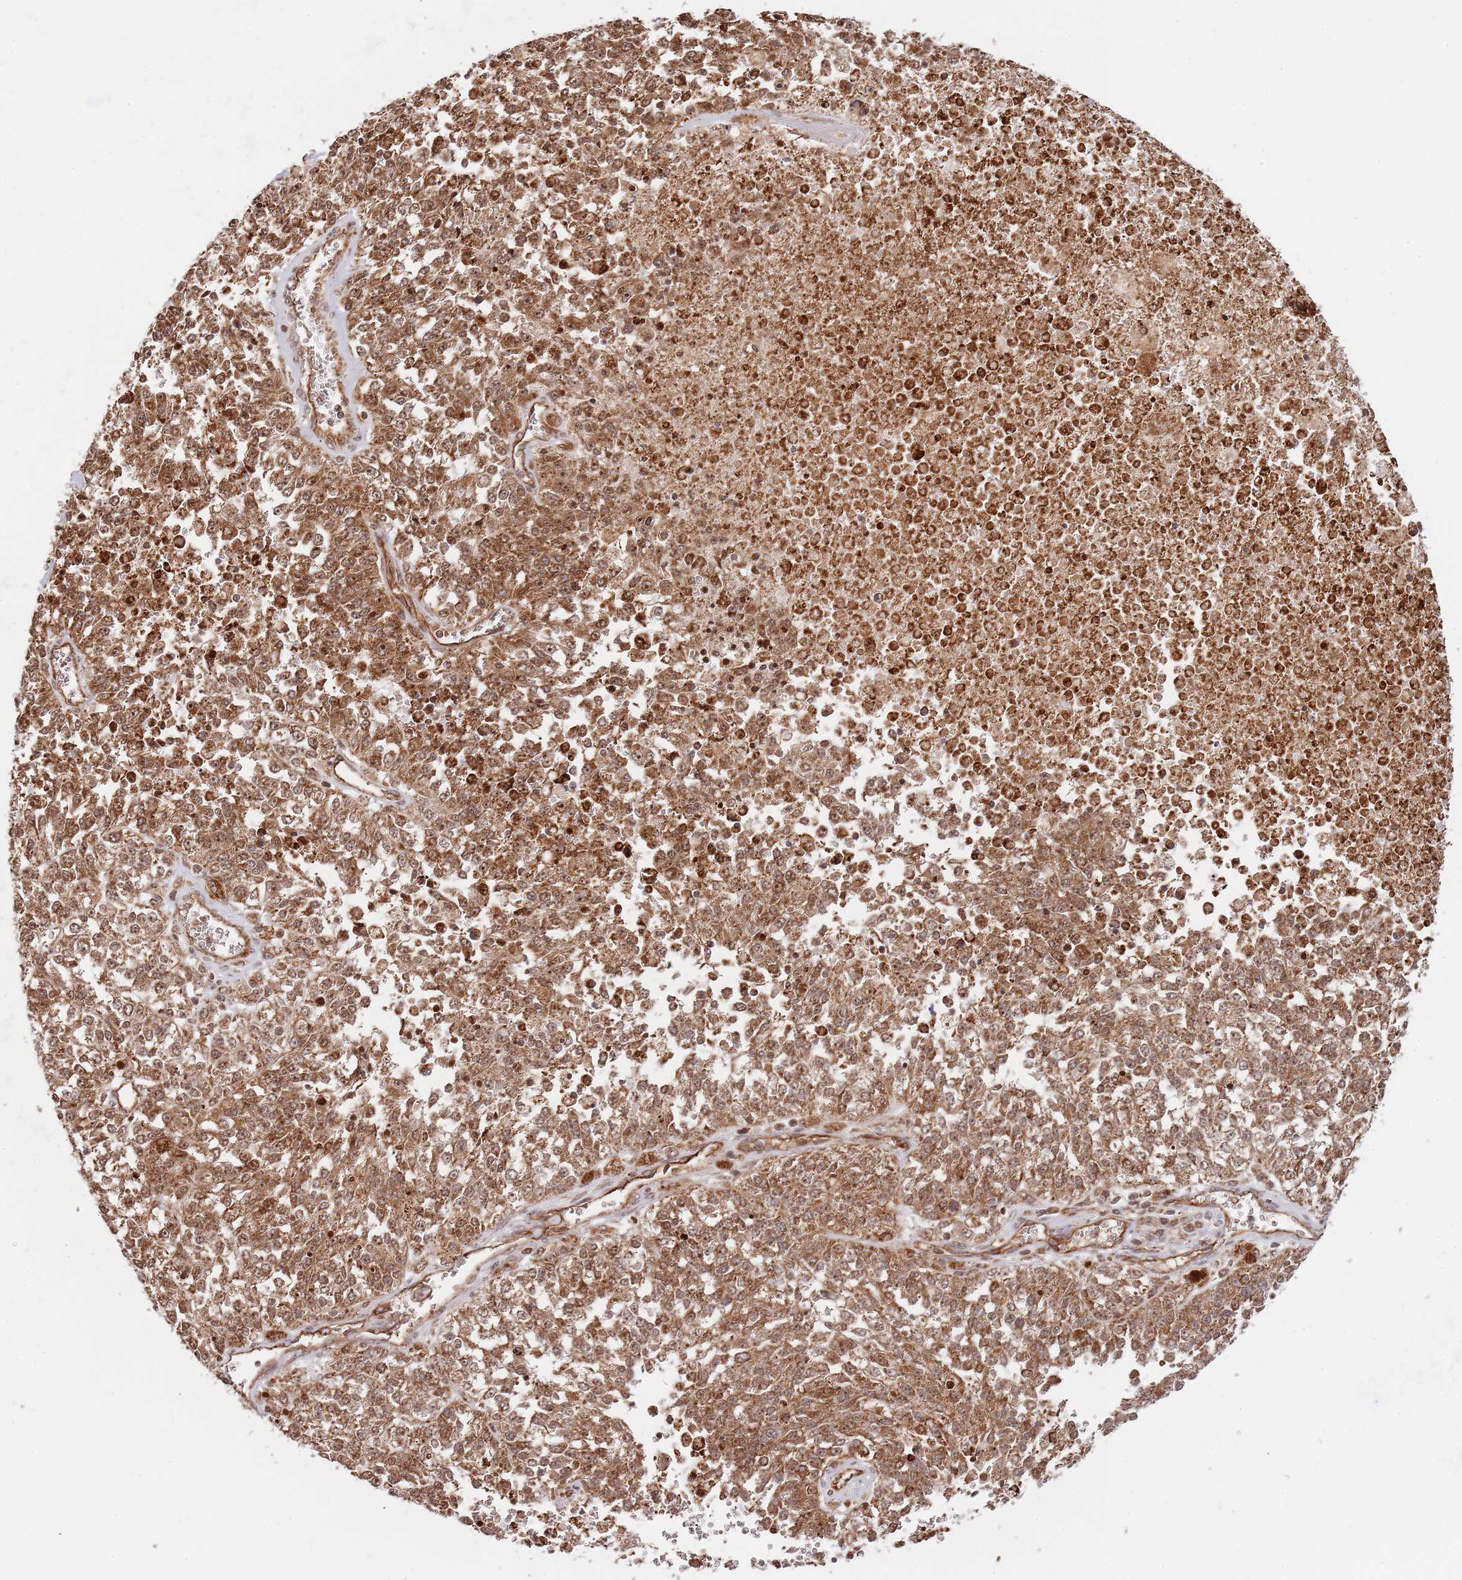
{"staining": {"intensity": "moderate", "quantity": ">75%", "location": "cytoplasmic/membranous,nuclear"}, "tissue": "melanoma", "cell_type": "Tumor cells", "image_type": "cancer", "snomed": [{"axis": "morphology", "description": "Malignant melanoma, NOS"}, {"axis": "topography", "description": "Skin"}], "caption": "Immunohistochemistry (IHC) image of neoplastic tissue: human melanoma stained using immunohistochemistry exhibits medium levels of moderate protein expression localized specifically in the cytoplasmic/membranous and nuclear of tumor cells, appearing as a cytoplasmic/membranous and nuclear brown color.", "gene": "DCHS1", "patient": {"sex": "female", "age": 64}}